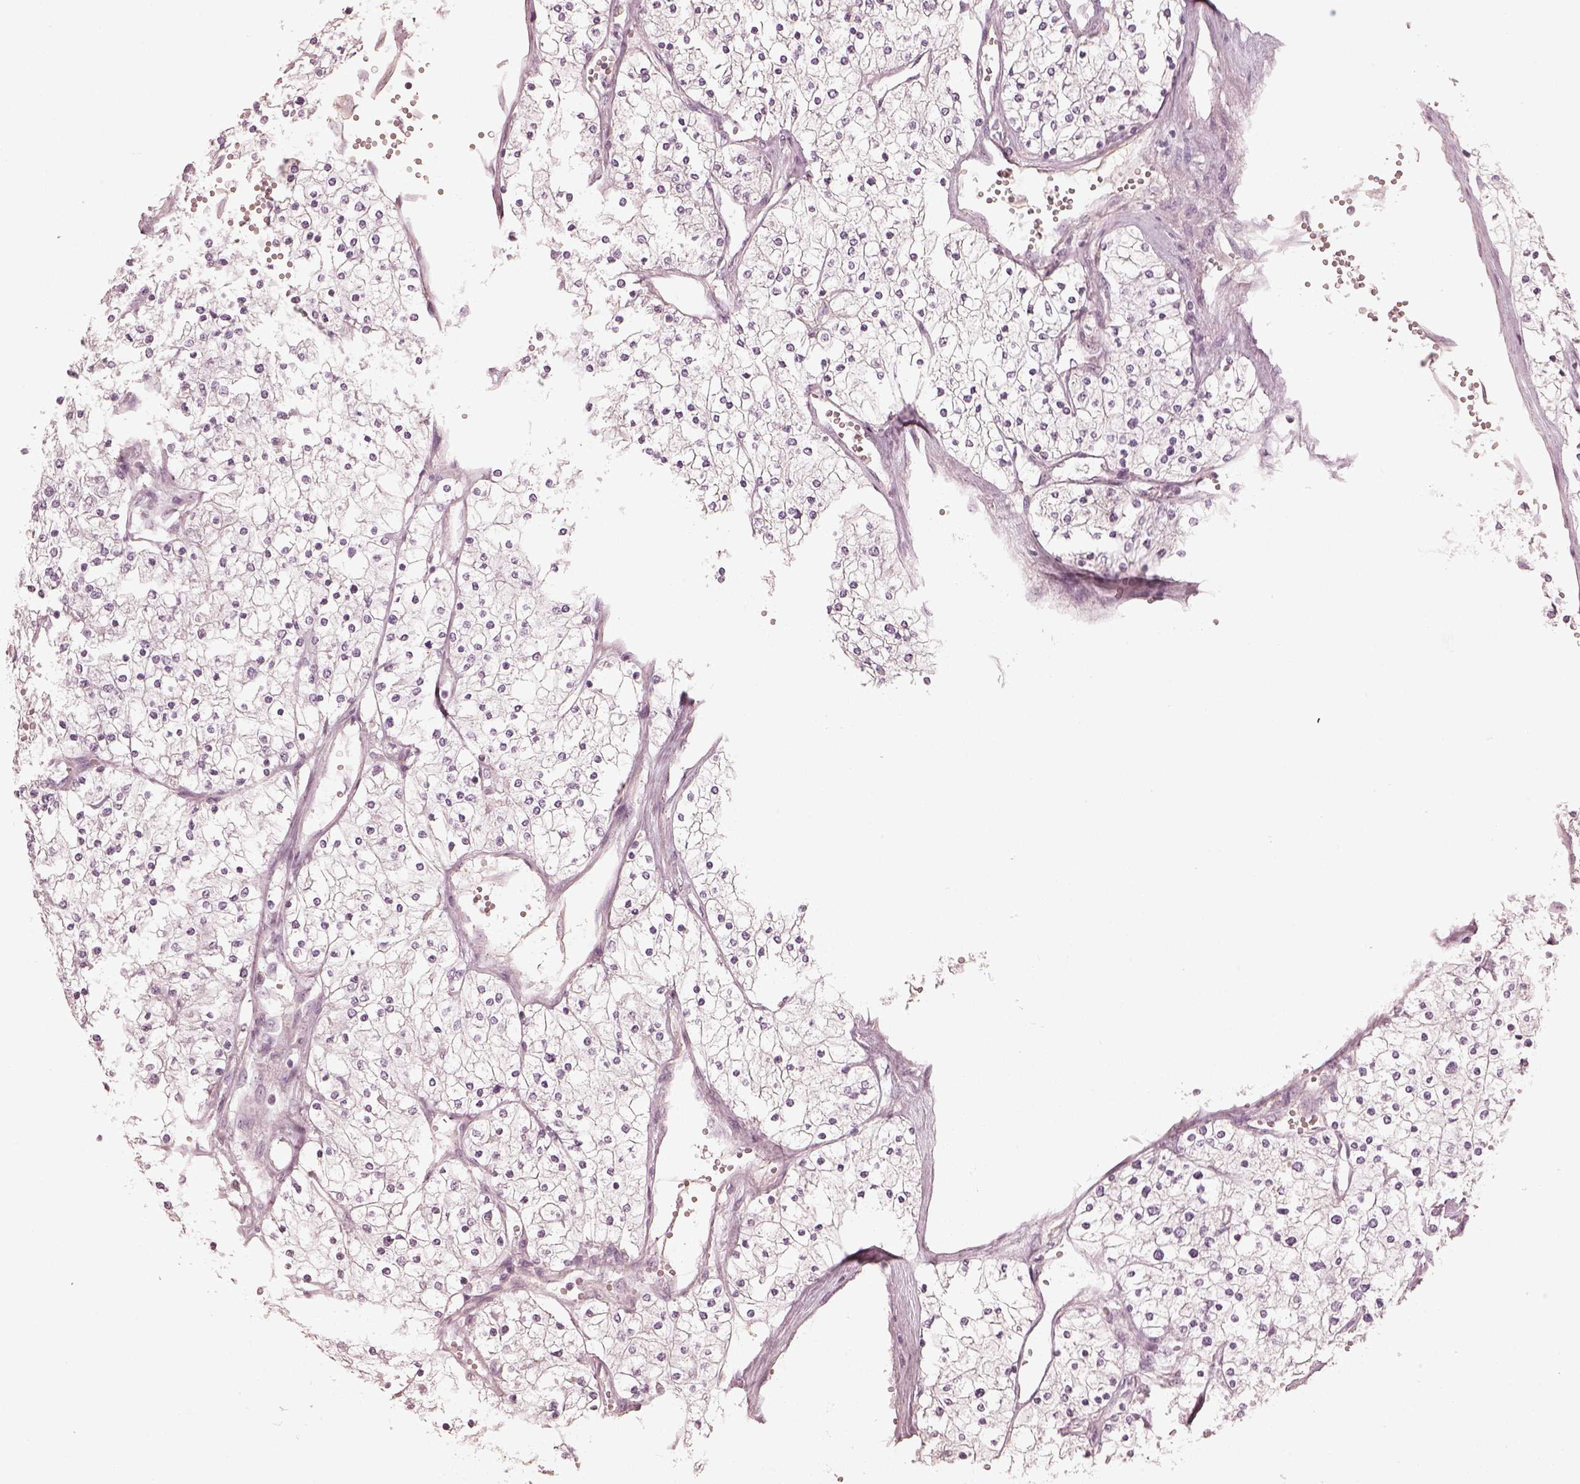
{"staining": {"intensity": "negative", "quantity": "none", "location": "none"}, "tissue": "renal cancer", "cell_type": "Tumor cells", "image_type": "cancer", "snomed": [{"axis": "morphology", "description": "Adenocarcinoma, NOS"}, {"axis": "topography", "description": "Kidney"}], "caption": "An image of renal adenocarcinoma stained for a protein reveals no brown staining in tumor cells. The staining is performed using DAB (3,3'-diaminobenzidine) brown chromogen with nuclei counter-stained in using hematoxylin.", "gene": "PRLHR", "patient": {"sex": "male", "age": 80}}